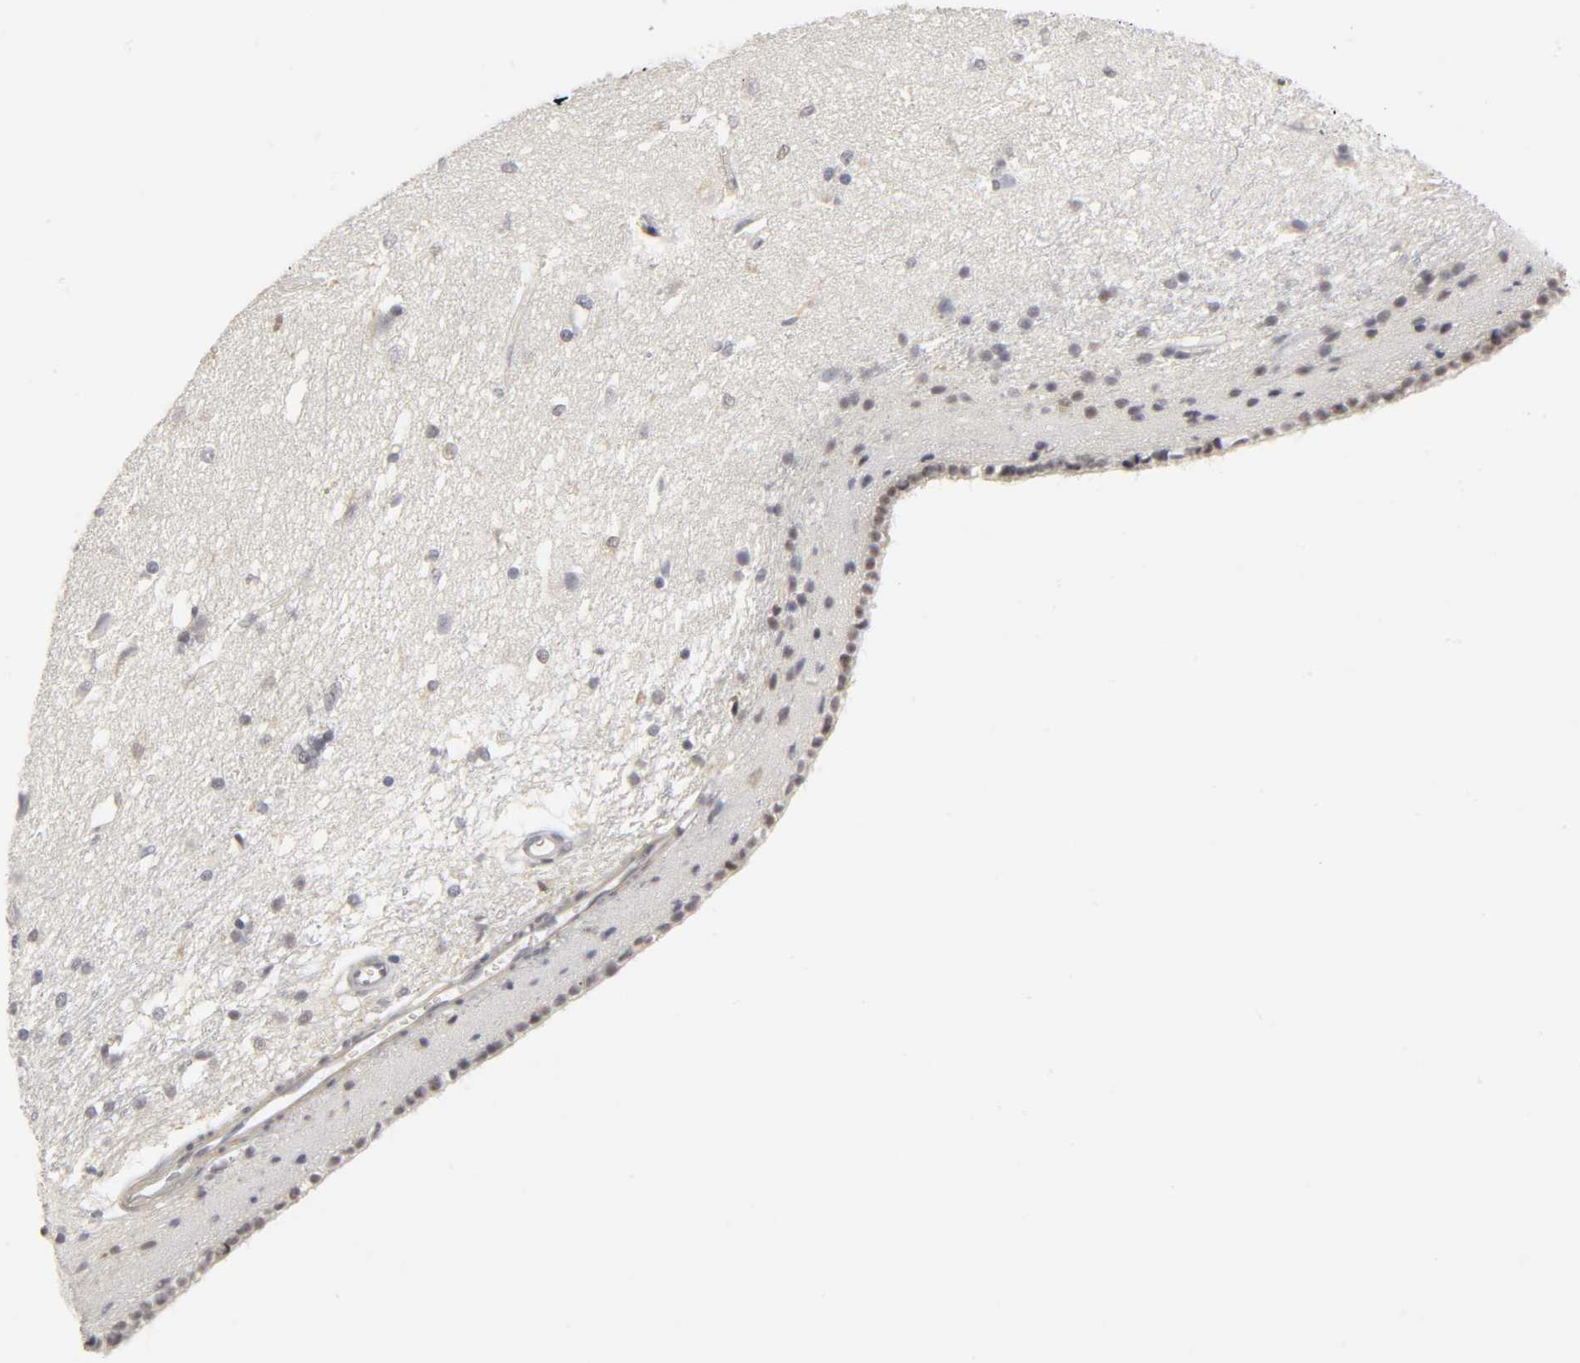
{"staining": {"intensity": "negative", "quantity": "none", "location": "none"}, "tissue": "caudate", "cell_type": "Glial cells", "image_type": "normal", "snomed": [{"axis": "morphology", "description": "Normal tissue, NOS"}, {"axis": "topography", "description": "Lateral ventricle wall"}], "caption": "Glial cells show no significant positivity in benign caudate. (Stains: DAB (3,3'-diaminobenzidine) immunohistochemistry (IHC) with hematoxylin counter stain, Microscopy: brightfield microscopy at high magnification).", "gene": "PDLIM3", "patient": {"sex": "female", "age": 19}}